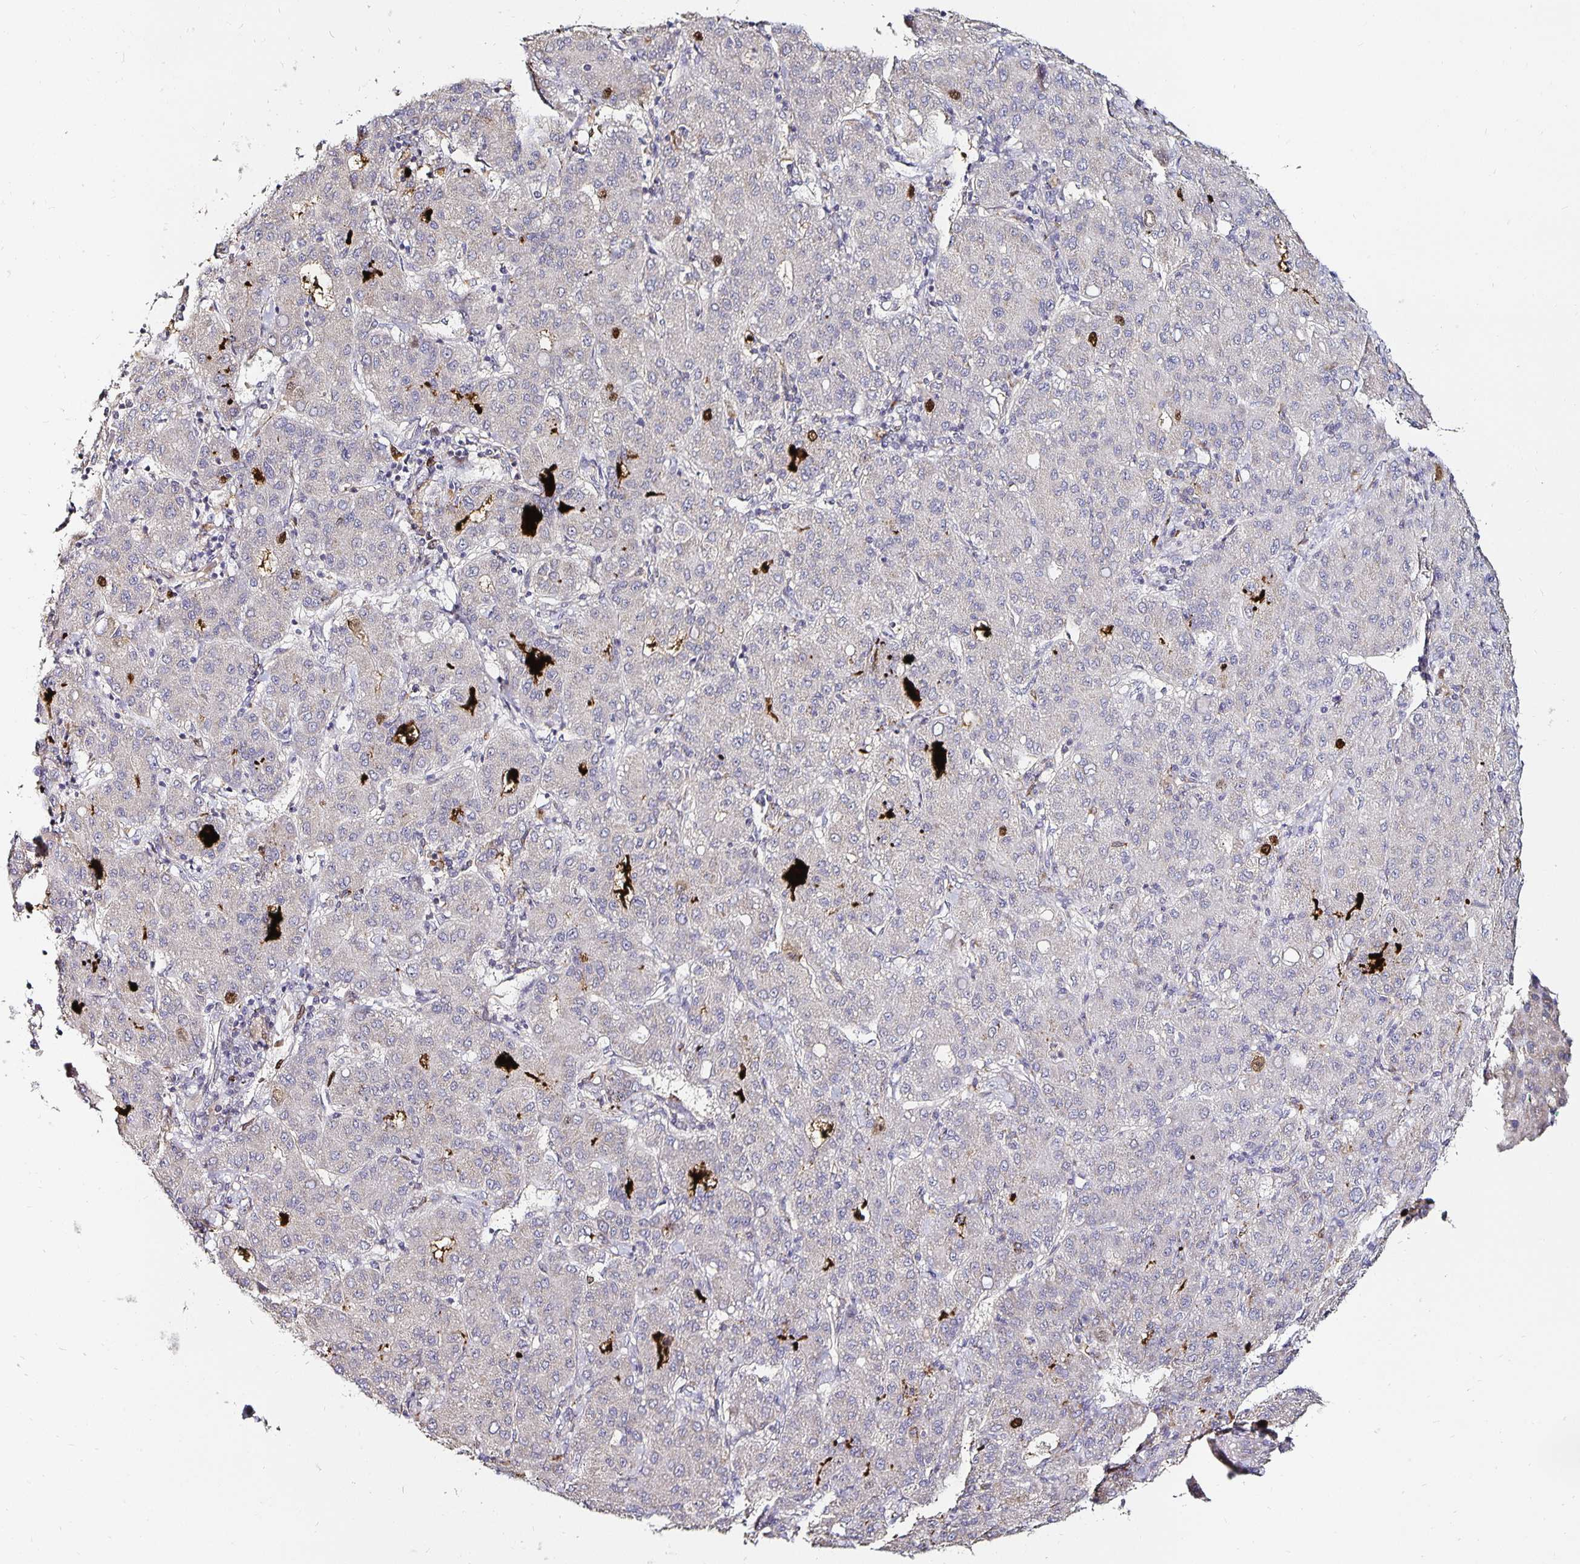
{"staining": {"intensity": "negative", "quantity": "none", "location": "none"}, "tissue": "liver cancer", "cell_type": "Tumor cells", "image_type": "cancer", "snomed": [{"axis": "morphology", "description": "Carcinoma, Hepatocellular, NOS"}, {"axis": "topography", "description": "Liver"}], "caption": "Human liver cancer stained for a protein using immunohistochemistry shows no staining in tumor cells.", "gene": "ANLN", "patient": {"sex": "male", "age": 65}}